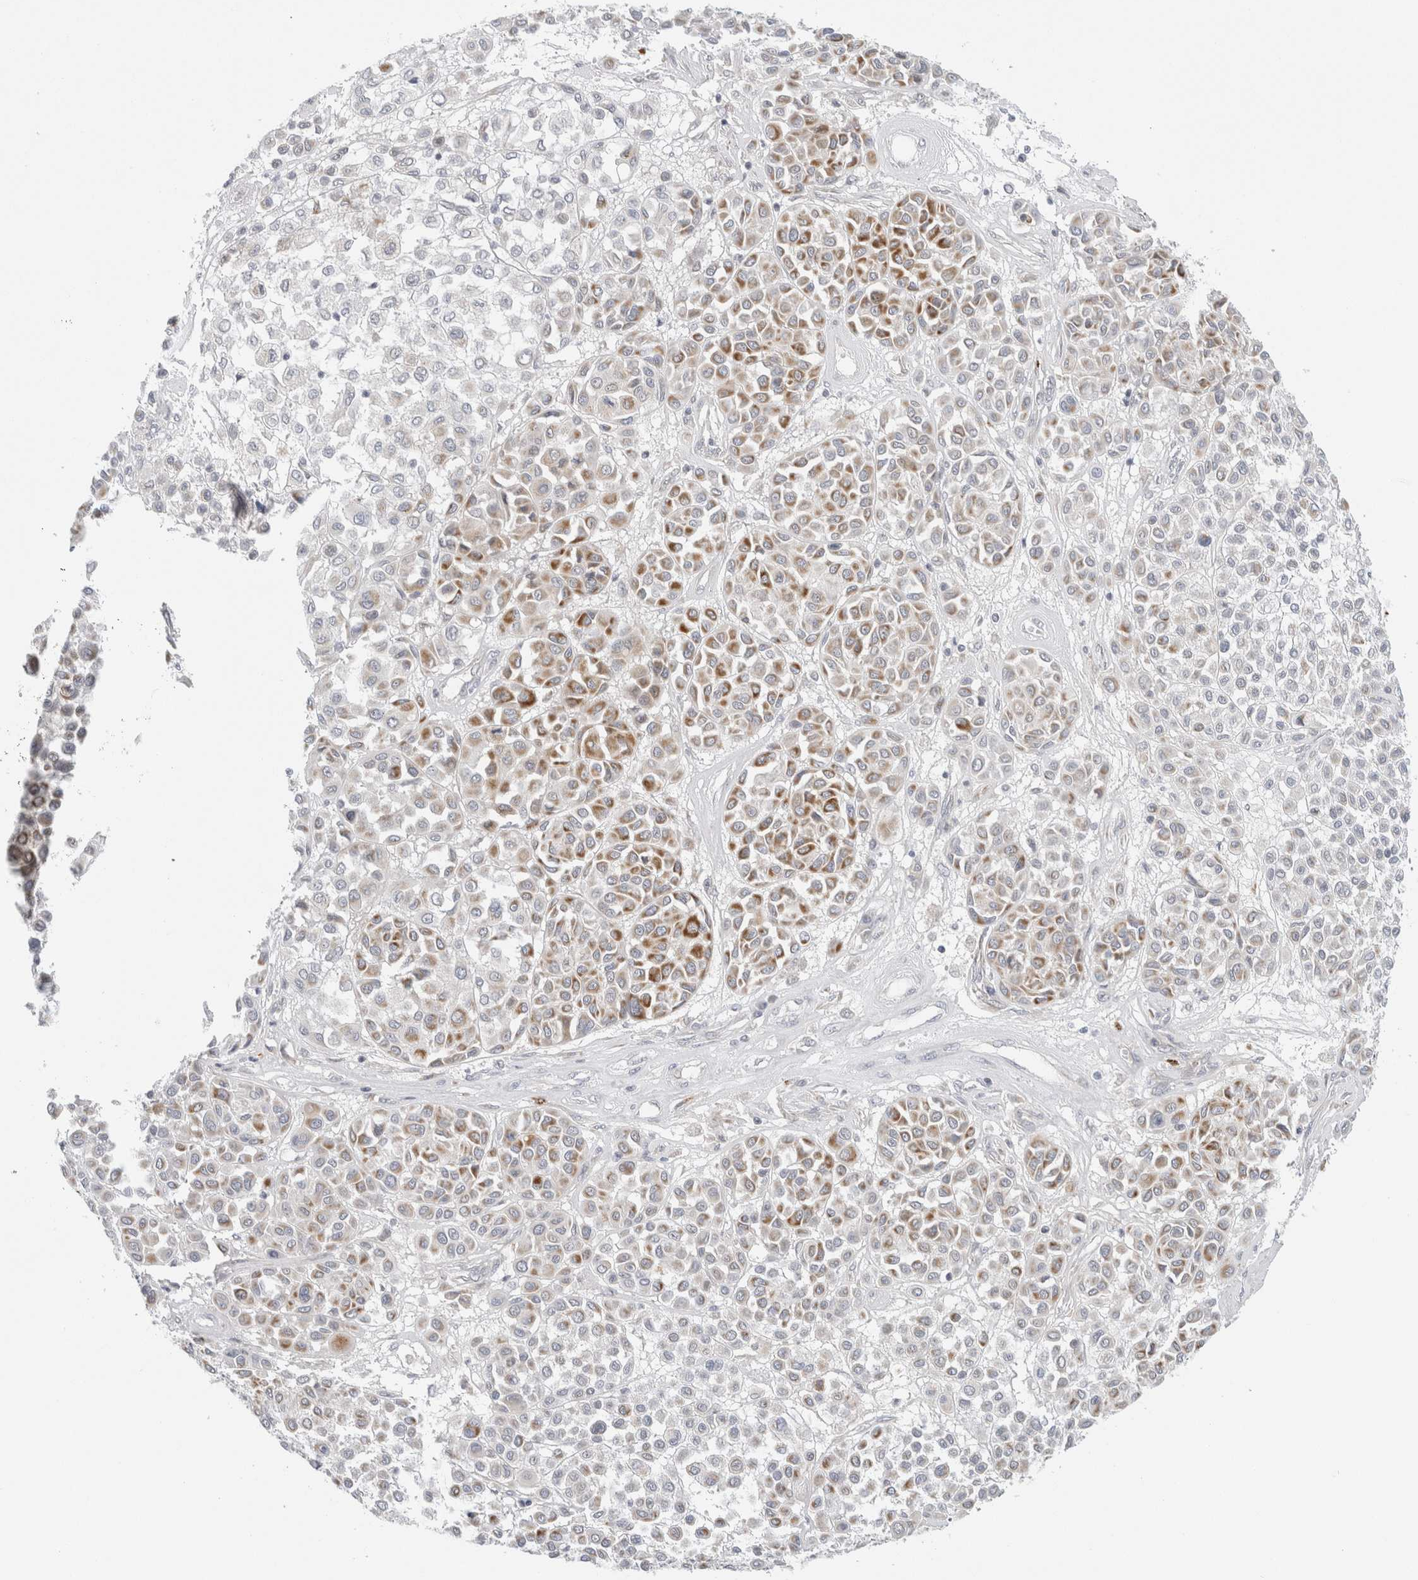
{"staining": {"intensity": "strong", "quantity": "25%-75%", "location": "cytoplasmic/membranous"}, "tissue": "melanoma", "cell_type": "Tumor cells", "image_type": "cancer", "snomed": [{"axis": "morphology", "description": "Malignant melanoma, Metastatic site"}, {"axis": "topography", "description": "Soft tissue"}], "caption": "High-power microscopy captured an immunohistochemistry histopathology image of malignant melanoma (metastatic site), revealing strong cytoplasmic/membranous positivity in approximately 25%-75% of tumor cells.", "gene": "FAHD1", "patient": {"sex": "male", "age": 41}}